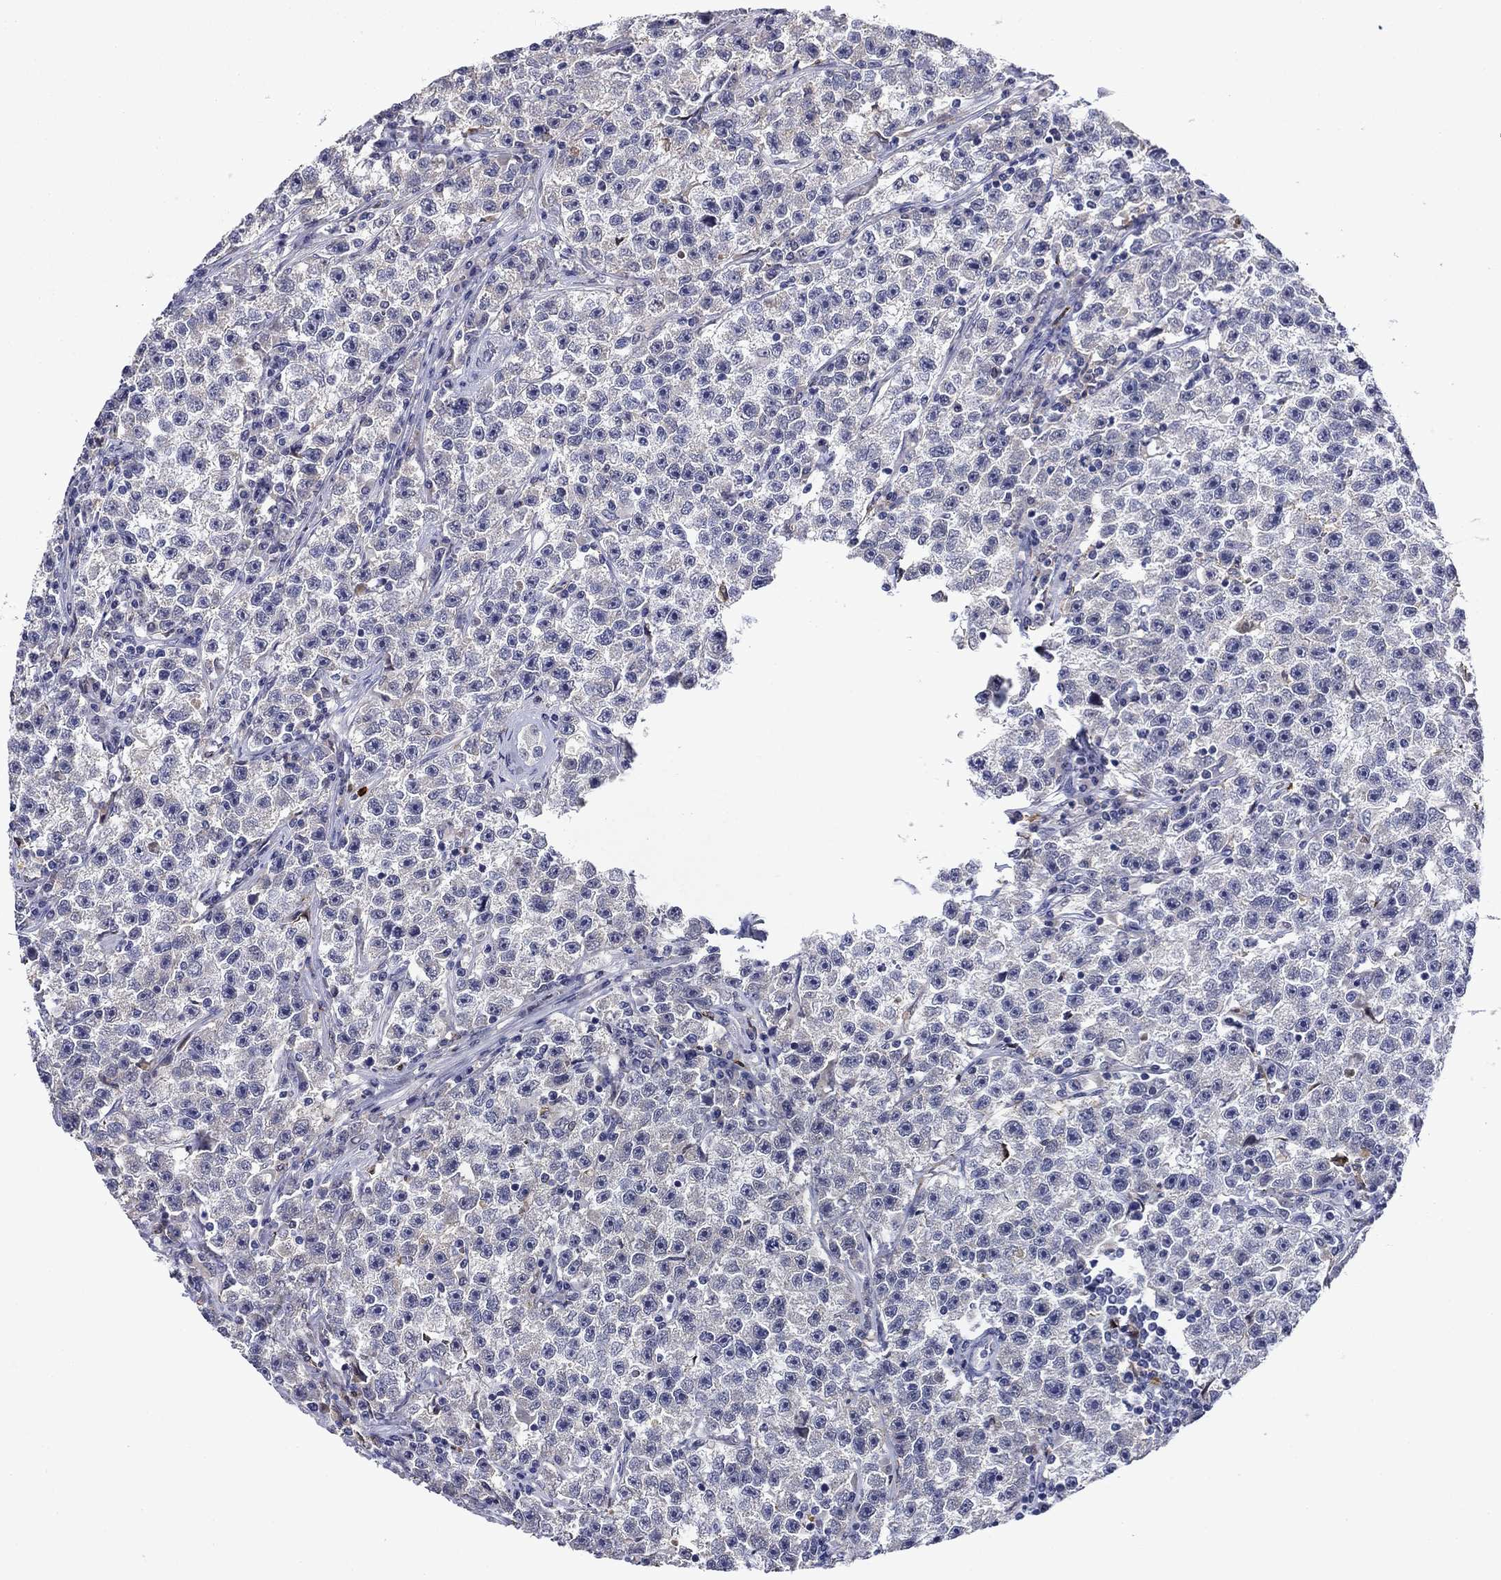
{"staining": {"intensity": "negative", "quantity": "none", "location": "none"}, "tissue": "testis cancer", "cell_type": "Tumor cells", "image_type": "cancer", "snomed": [{"axis": "morphology", "description": "Seminoma, NOS"}, {"axis": "topography", "description": "Testis"}], "caption": "This histopathology image is of testis cancer stained with immunohistochemistry to label a protein in brown with the nuclei are counter-stained blue. There is no expression in tumor cells.", "gene": "IRF5", "patient": {"sex": "male", "age": 22}}